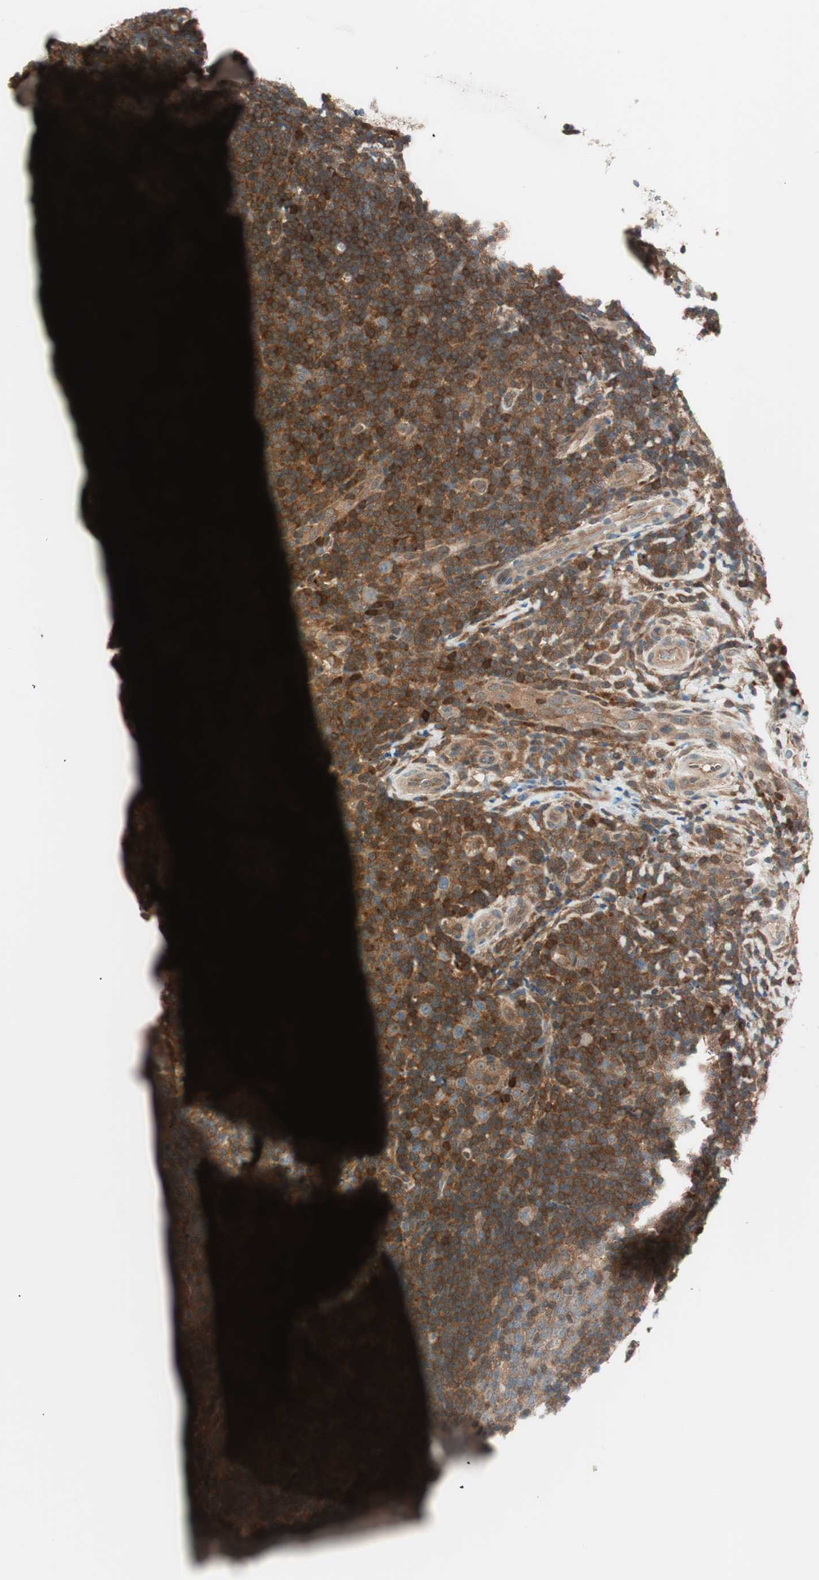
{"staining": {"intensity": "strong", "quantity": ">75%", "location": "cytoplasmic/membranous"}, "tissue": "lymphoma", "cell_type": "Tumor cells", "image_type": "cancer", "snomed": [{"axis": "morphology", "description": "Malignant lymphoma, non-Hodgkin's type, High grade"}, {"axis": "topography", "description": "Tonsil"}], "caption": "Tumor cells demonstrate strong cytoplasmic/membranous positivity in approximately >75% of cells in lymphoma. The staining was performed using DAB (3,3'-diaminobenzidine), with brown indicating positive protein expression. Nuclei are stained blue with hematoxylin.", "gene": "GALT", "patient": {"sex": "female", "age": 36}}